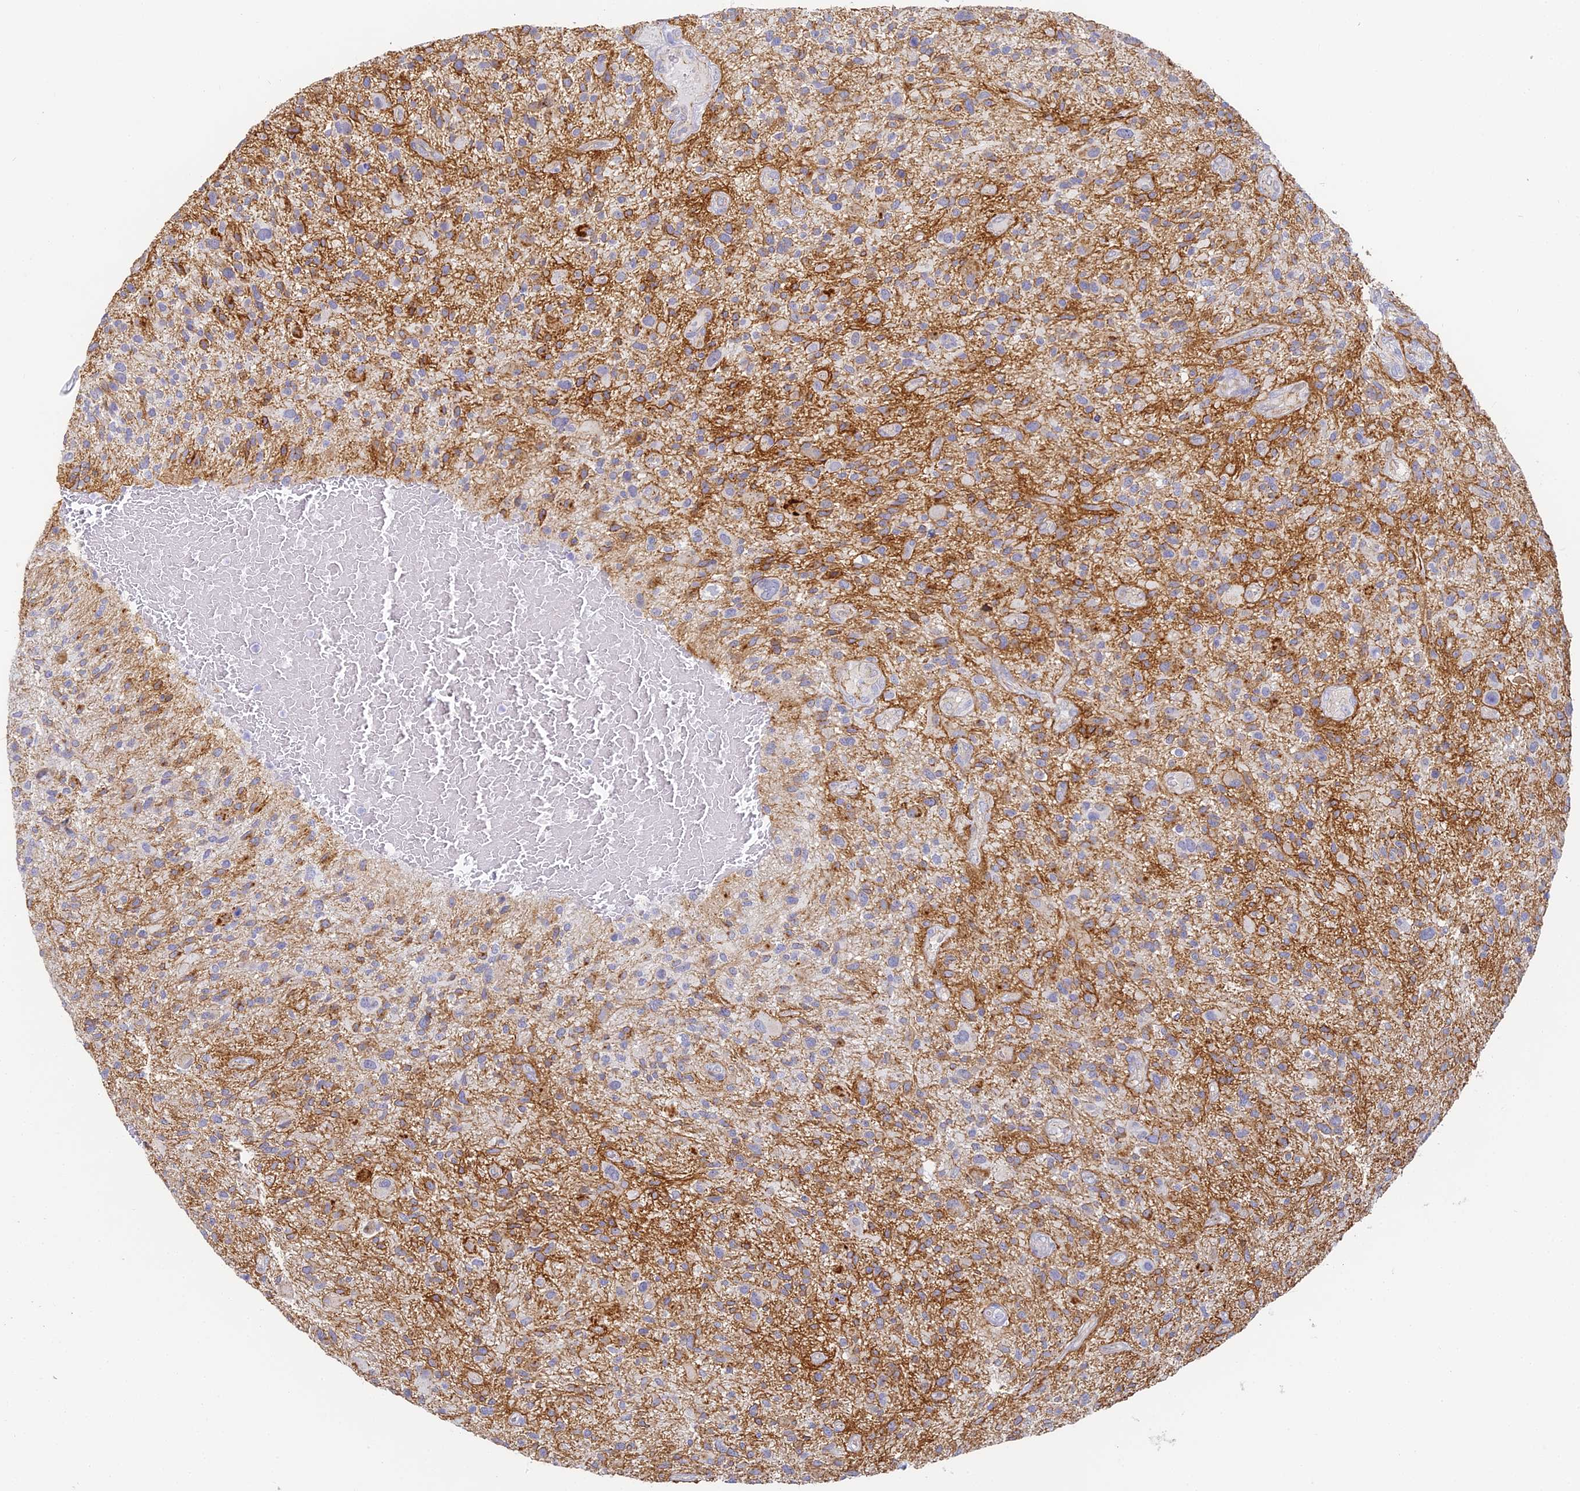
{"staining": {"intensity": "weak", "quantity": "<25%", "location": "cytoplasmic/membranous"}, "tissue": "glioma", "cell_type": "Tumor cells", "image_type": "cancer", "snomed": [{"axis": "morphology", "description": "Glioma, malignant, High grade"}, {"axis": "topography", "description": "Brain"}], "caption": "This is an IHC micrograph of human high-grade glioma (malignant). There is no positivity in tumor cells.", "gene": "GJA1", "patient": {"sex": "male", "age": 47}}